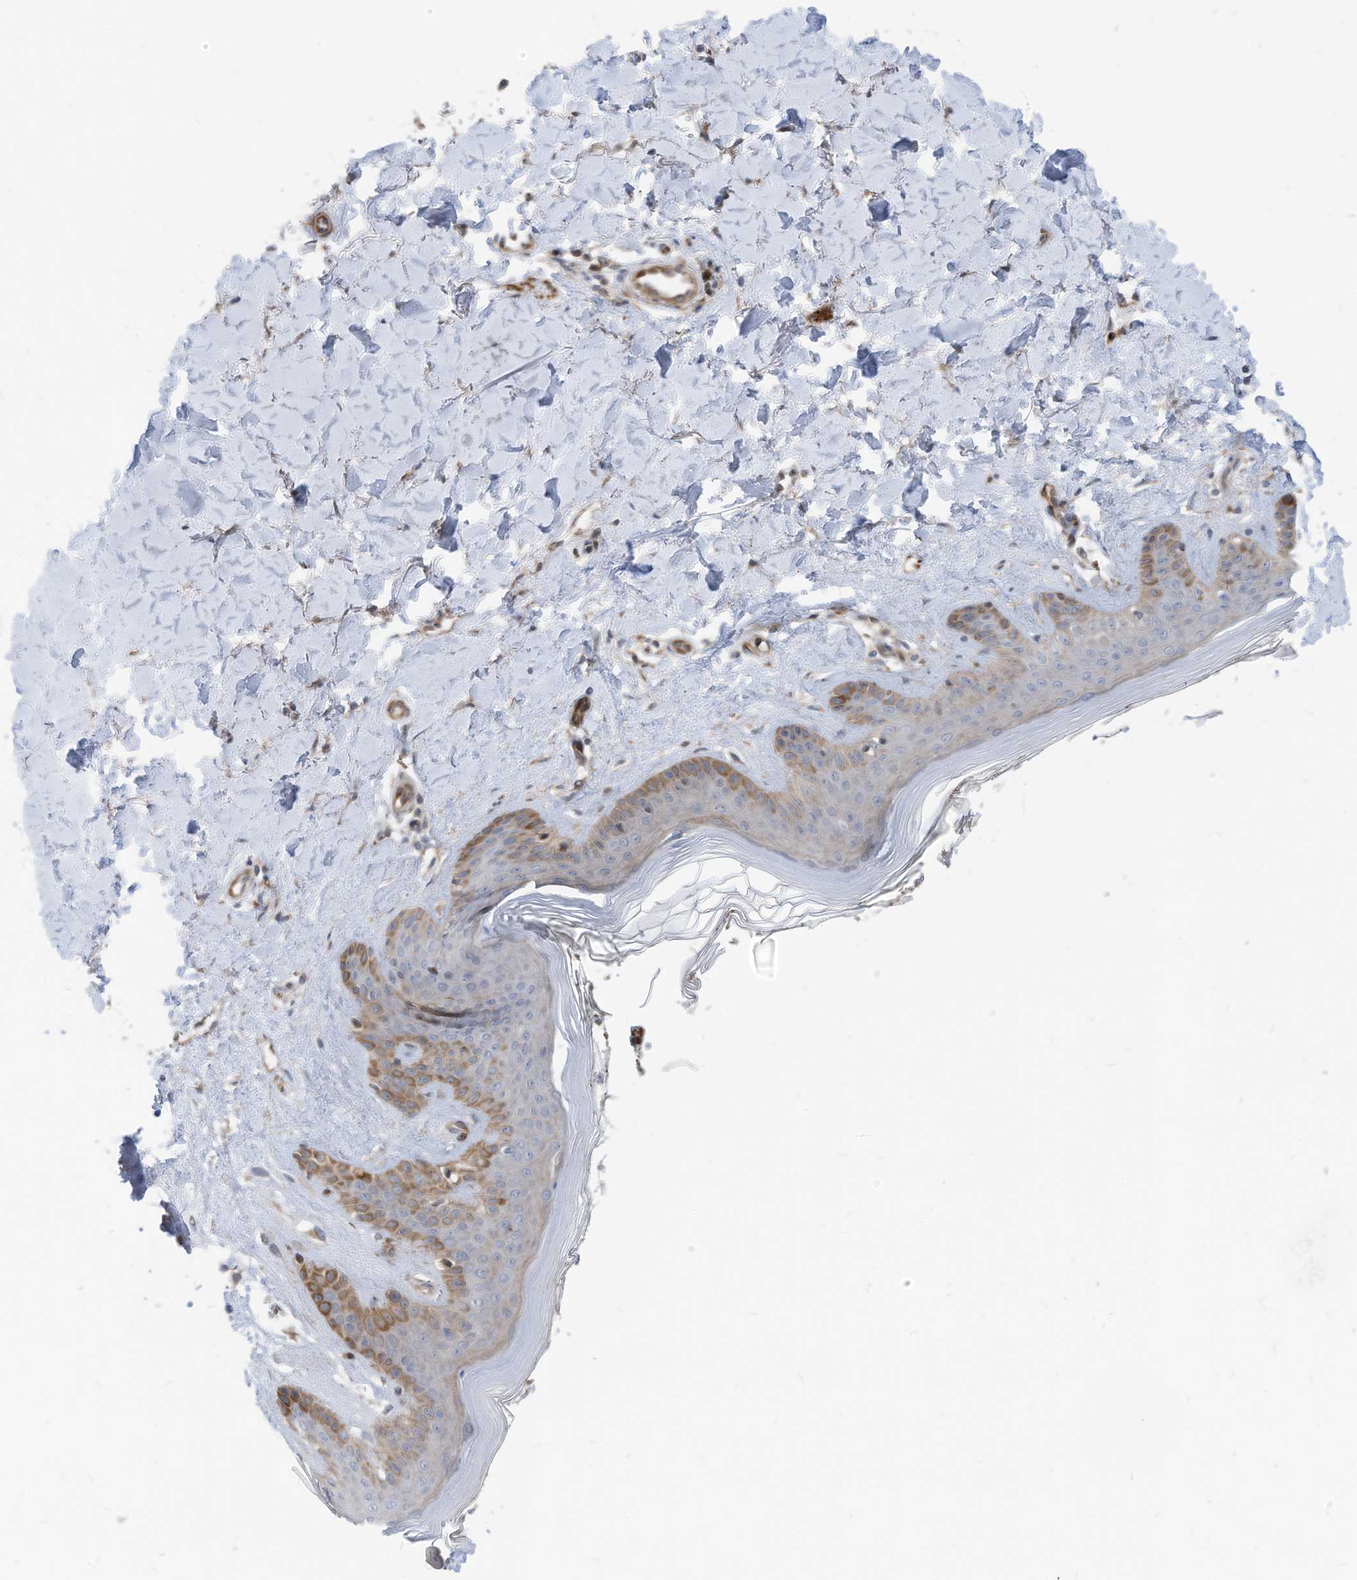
{"staining": {"intensity": "moderate", "quantity": ">75%", "location": "cytoplasmic/membranous"}, "tissue": "skin", "cell_type": "Fibroblasts", "image_type": "normal", "snomed": [{"axis": "morphology", "description": "Normal tissue, NOS"}, {"axis": "topography", "description": "Skin"}], "caption": "Moderate cytoplasmic/membranous protein staining is identified in about >75% of fibroblasts in skin. Immunohistochemistry stains the protein of interest in brown and the nuclei are stained blue.", "gene": "GPATCH3", "patient": {"sex": "female", "age": 64}}